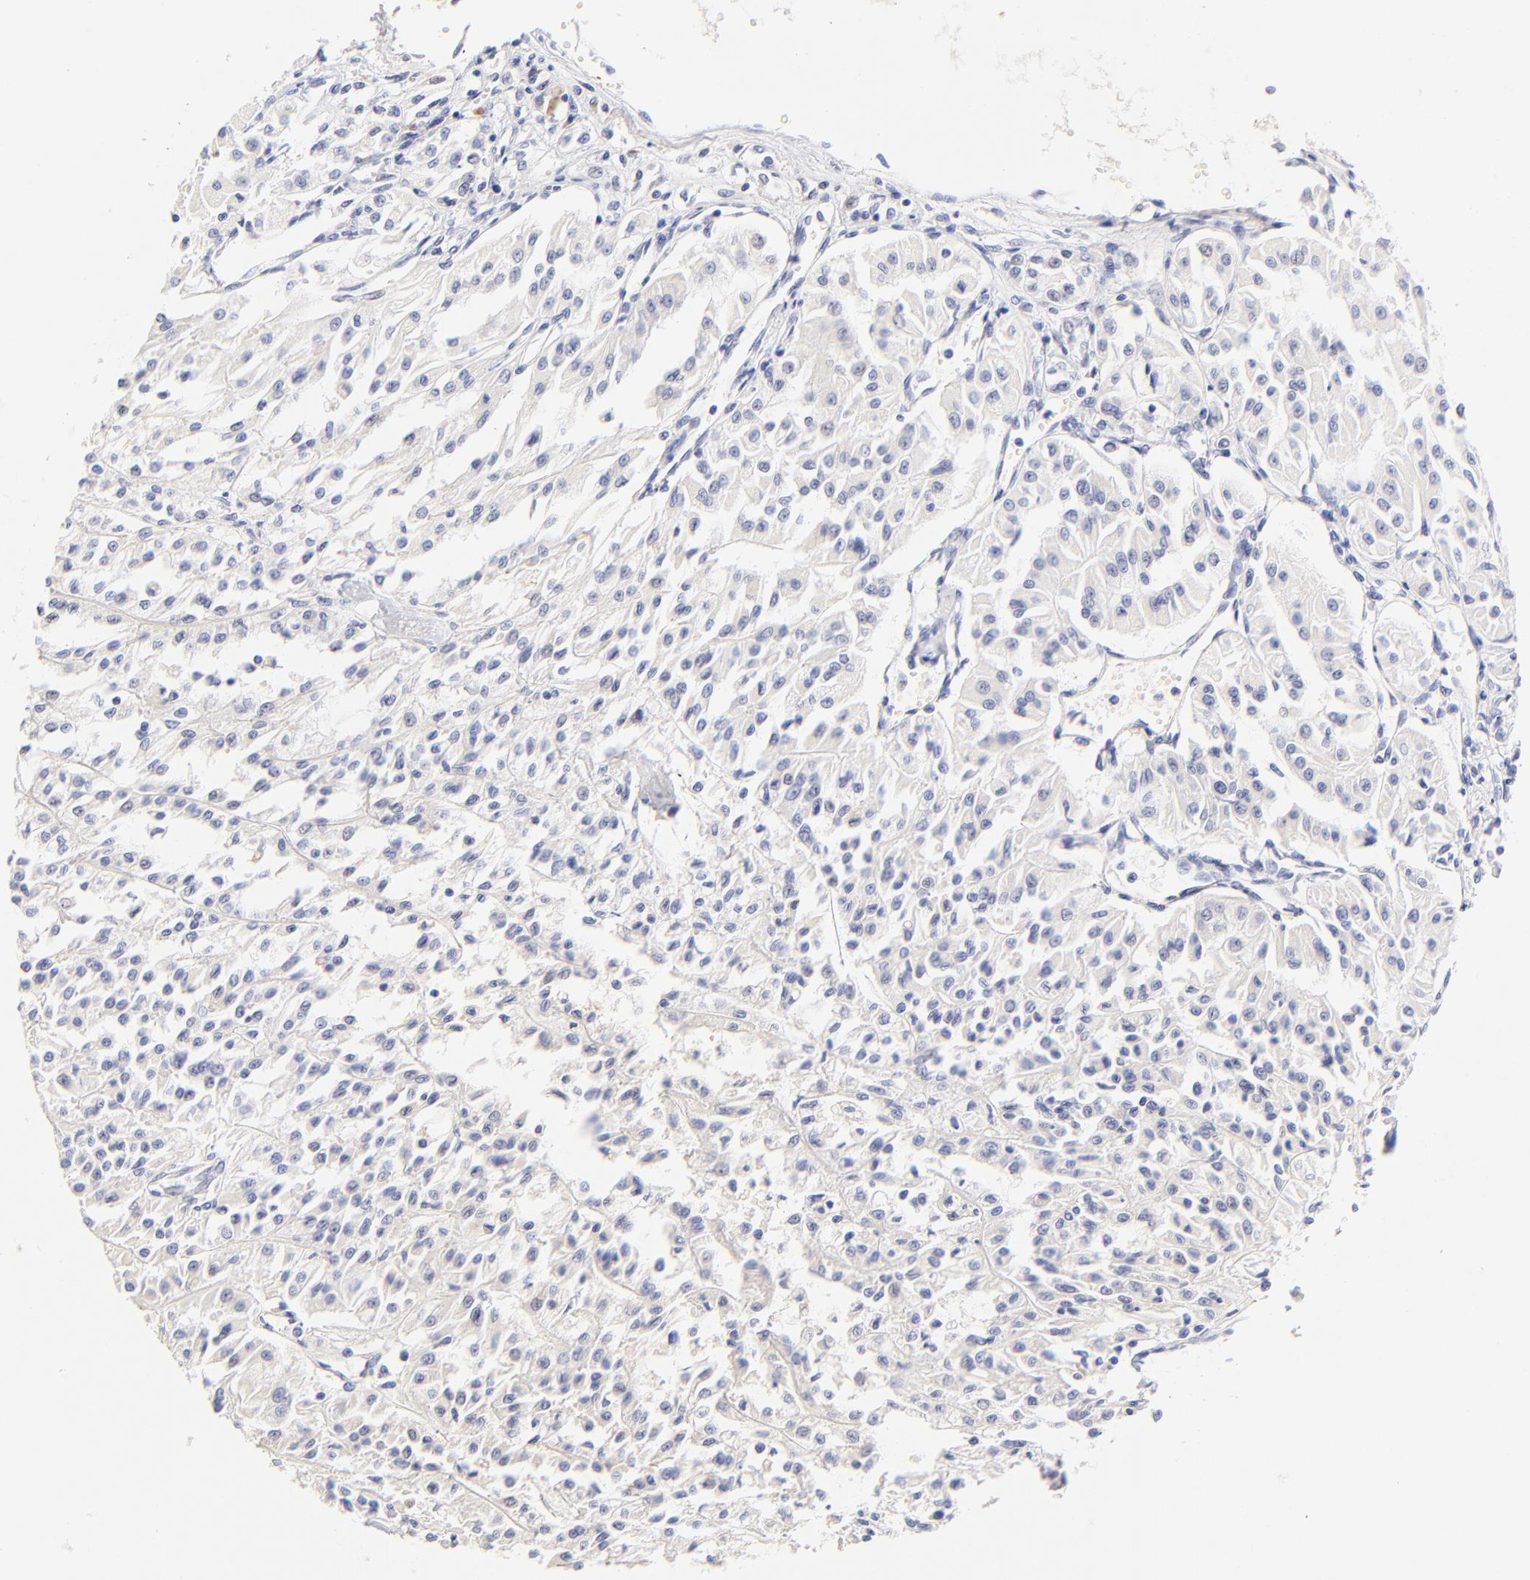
{"staining": {"intensity": "negative", "quantity": "none", "location": "none"}, "tissue": "renal cancer", "cell_type": "Tumor cells", "image_type": "cancer", "snomed": [{"axis": "morphology", "description": "Adenocarcinoma, NOS"}, {"axis": "topography", "description": "Kidney"}], "caption": "The micrograph exhibits no significant expression in tumor cells of renal cancer. (DAB (3,3'-diaminobenzidine) immunohistochemistry, high magnification).", "gene": "ASB9", "patient": {"sex": "male", "age": 78}}